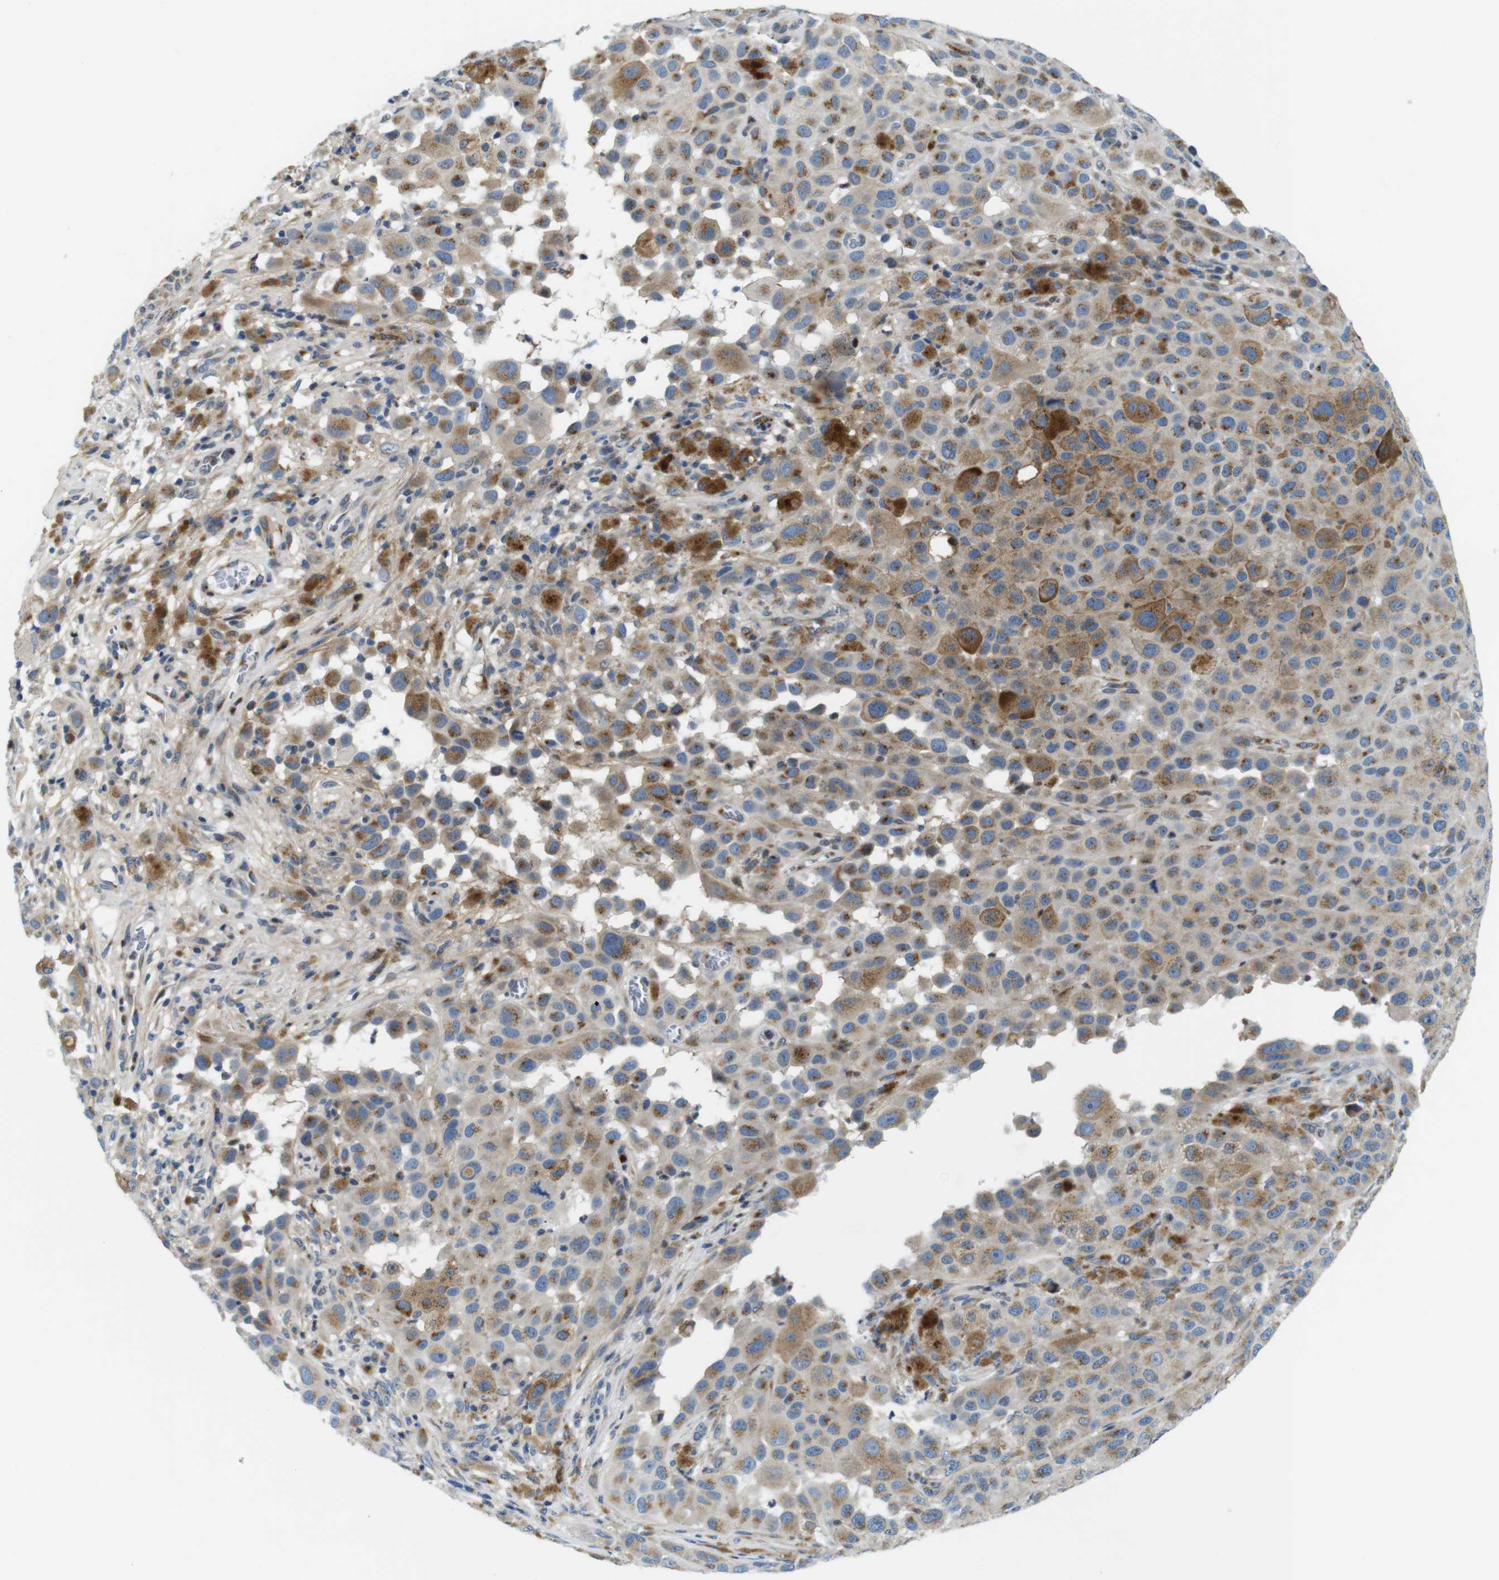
{"staining": {"intensity": "moderate", "quantity": "25%-75%", "location": "cytoplasmic/membranous"}, "tissue": "melanoma", "cell_type": "Tumor cells", "image_type": "cancer", "snomed": [{"axis": "morphology", "description": "Malignant melanoma, NOS"}, {"axis": "topography", "description": "Skin"}], "caption": "Malignant melanoma stained for a protein (brown) exhibits moderate cytoplasmic/membranous positive expression in about 25%-75% of tumor cells.", "gene": "ZDHHC3", "patient": {"sex": "male", "age": 96}}